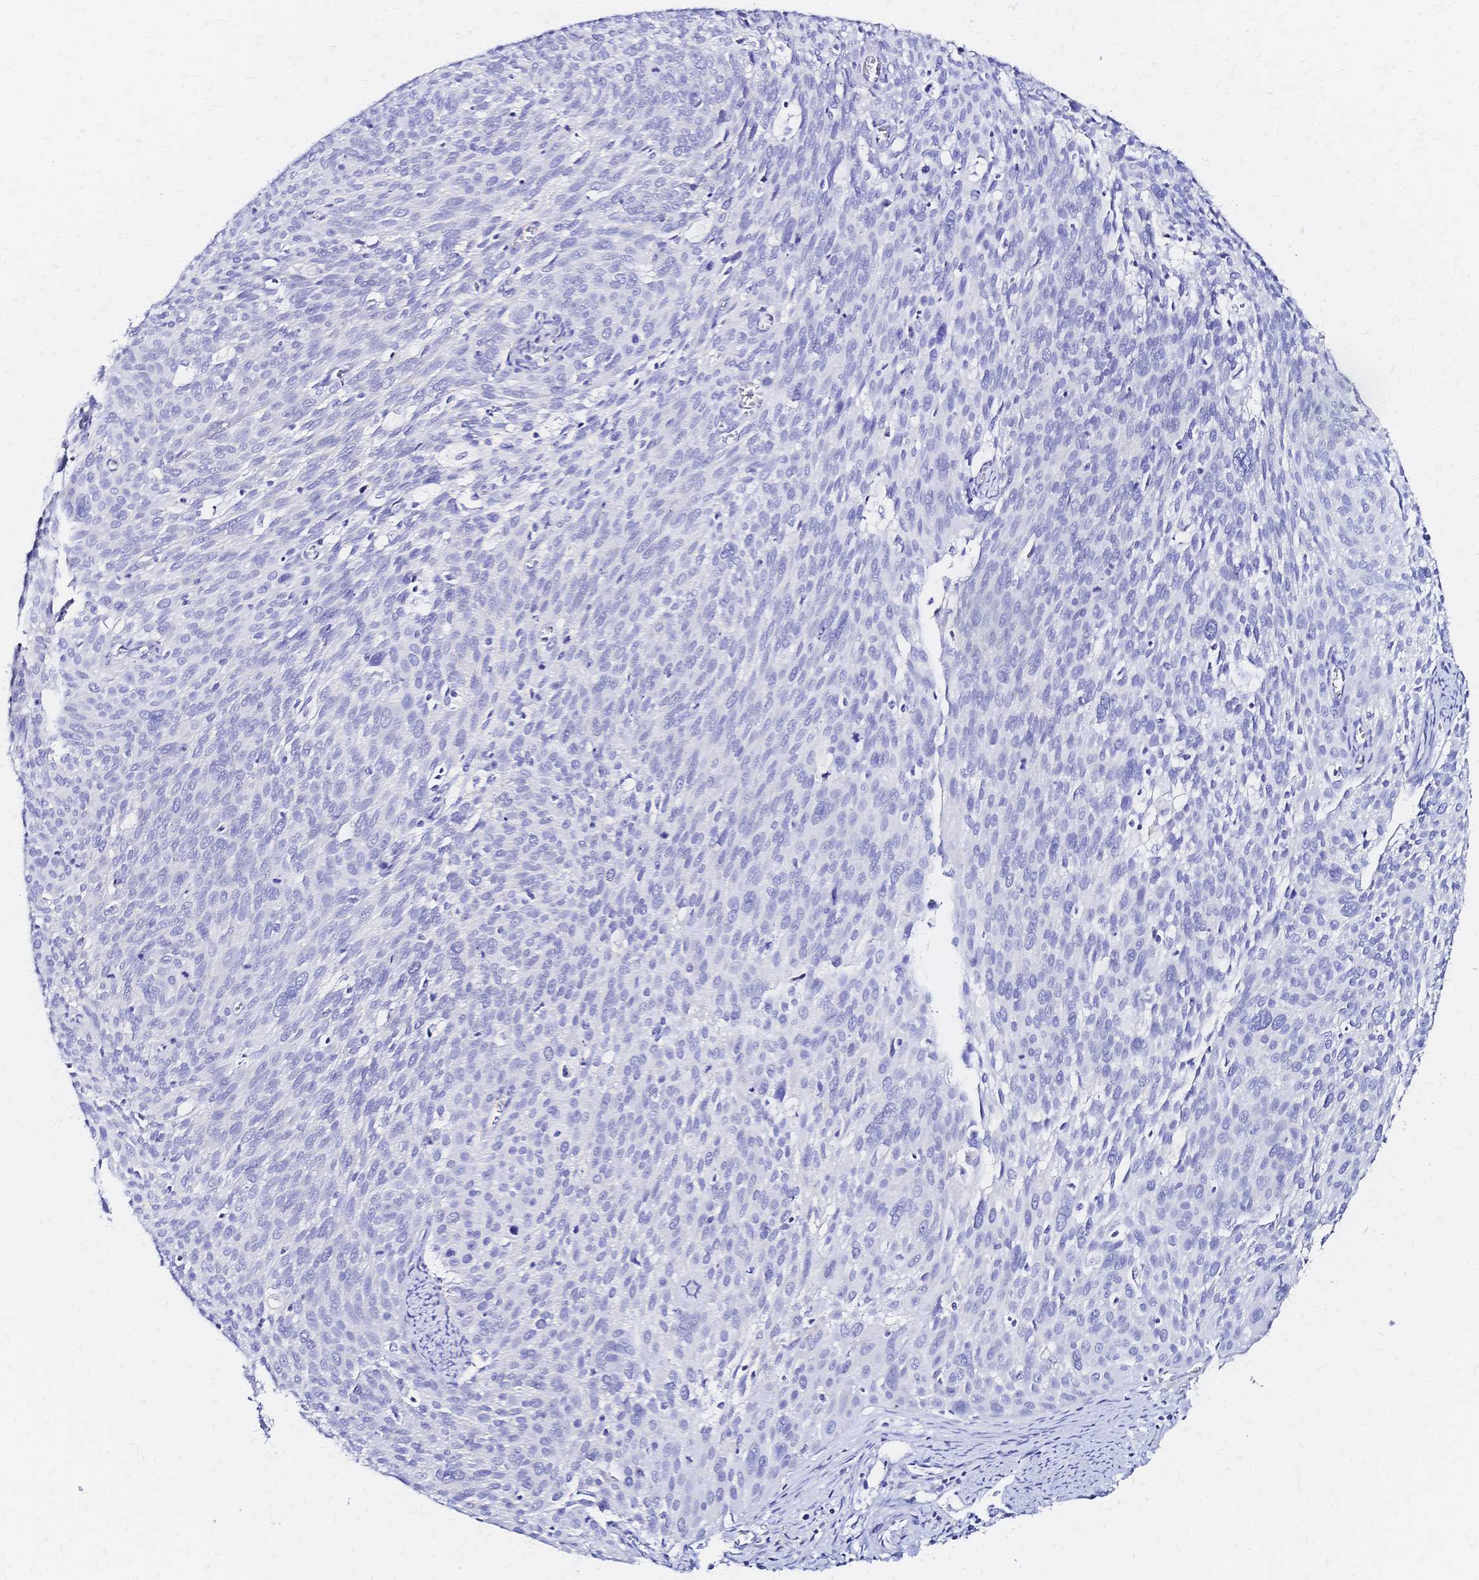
{"staining": {"intensity": "negative", "quantity": "none", "location": "none"}, "tissue": "cervical cancer", "cell_type": "Tumor cells", "image_type": "cancer", "snomed": [{"axis": "morphology", "description": "Squamous cell carcinoma, NOS"}, {"axis": "topography", "description": "Cervix"}], "caption": "A high-resolution photomicrograph shows immunohistochemistry (IHC) staining of cervical cancer (squamous cell carcinoma), which demonstrates no significant expression in tumor cells.", "gene": "SLC5A1", "patient": {"sex": "female", "age": 39}}